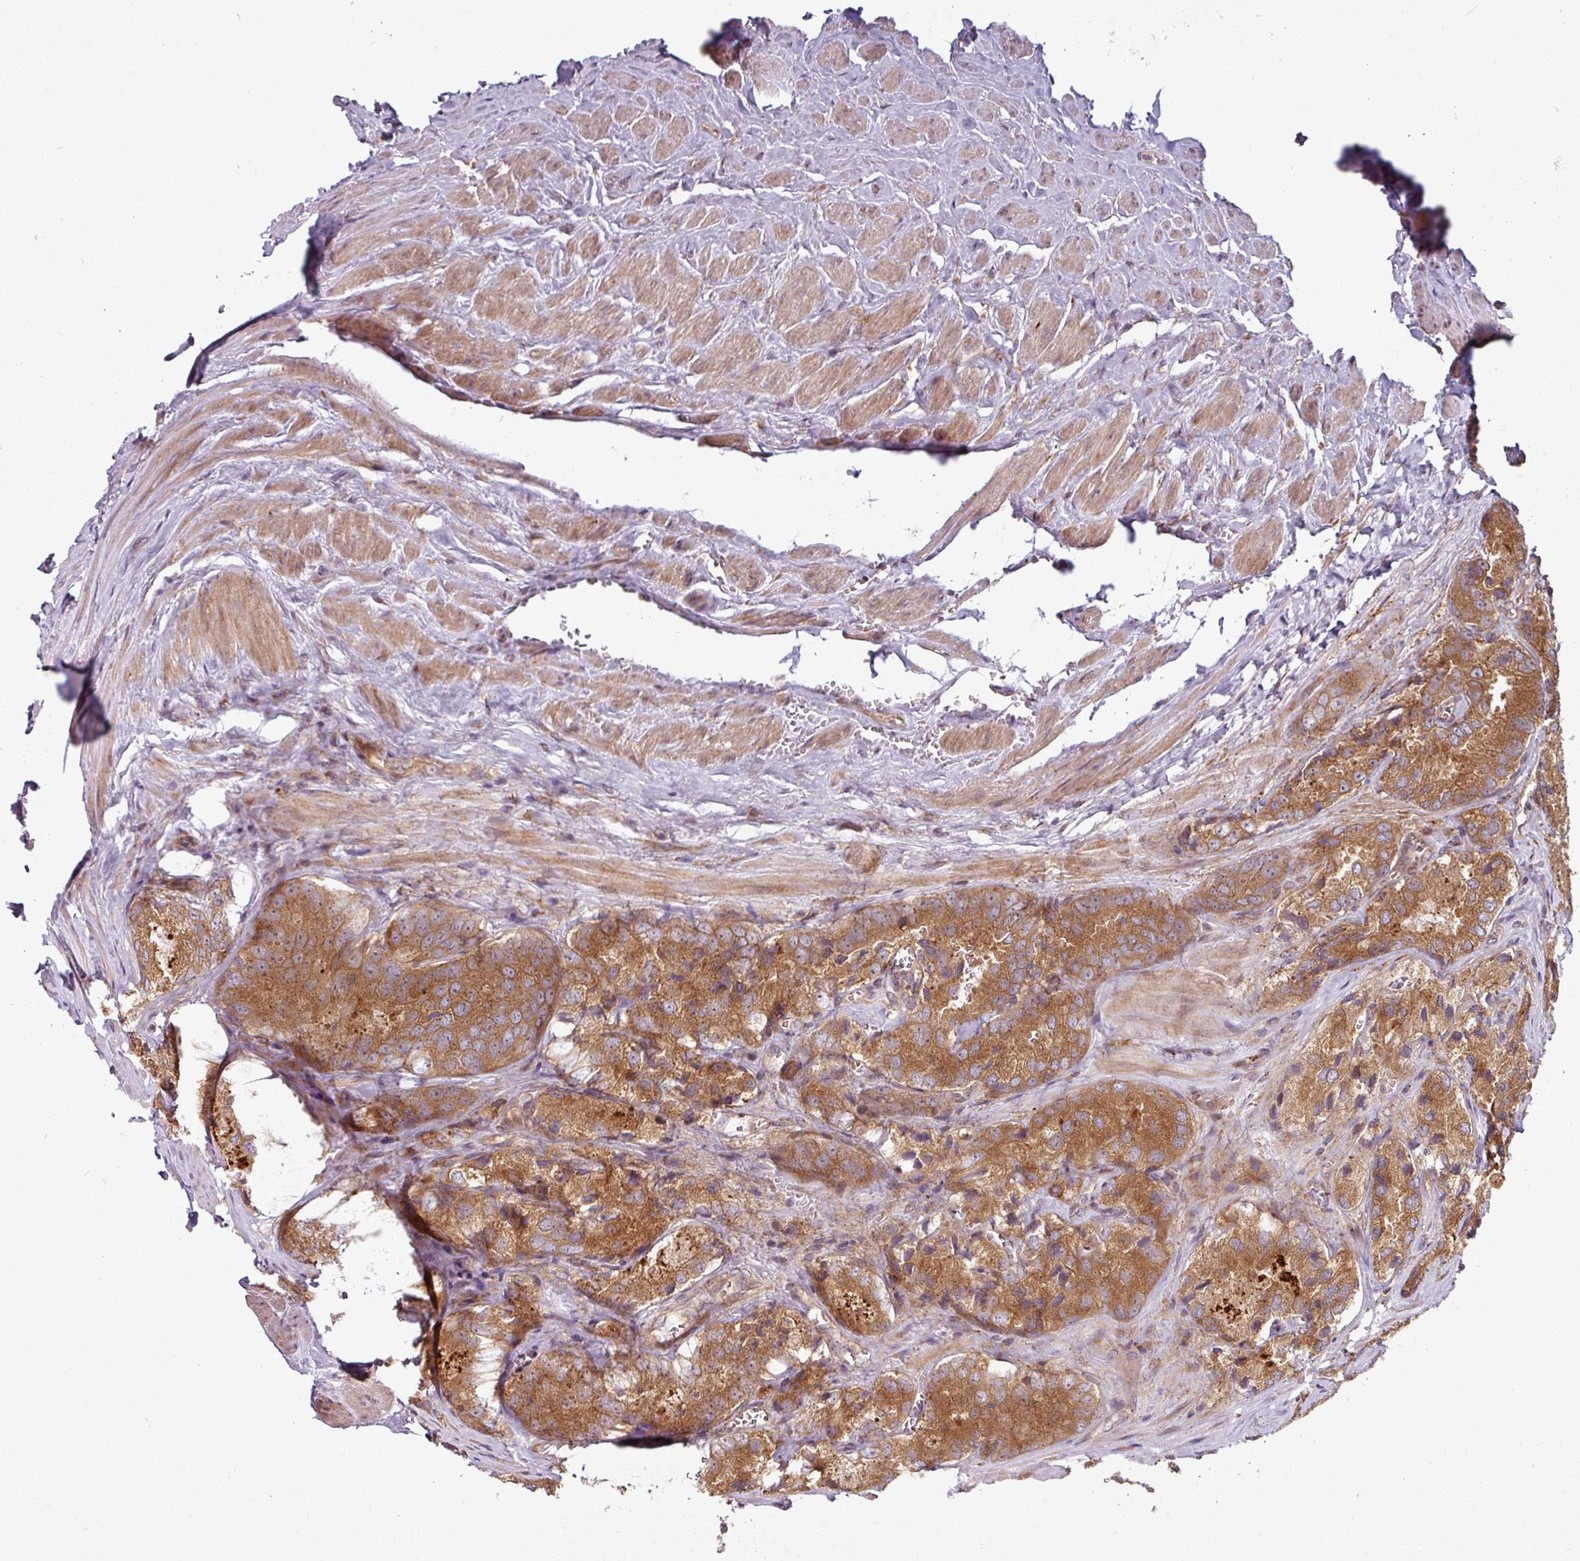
{"staining": {"intensity": "moderate", "quantity": ">75%", "location": "cytoplasmic/membranous"}, "tissue": "prostate cancer", "cell_type": "Tumor cells", "image_type": "cancer", "snomed": [{"axis": "morphology", "description": "Adenocarcinoma, Low grade"}, {"axis": "topography", "description": "Prostate"}], "caption": "This is an image of immunohistochemistry (IHC) staining of prostate cancer, which shows moderate staining in the cytoplasmic/membranous of tumor cells.", "gene": "RAB5A", "patient": {"sex": "male", "age": 68}}